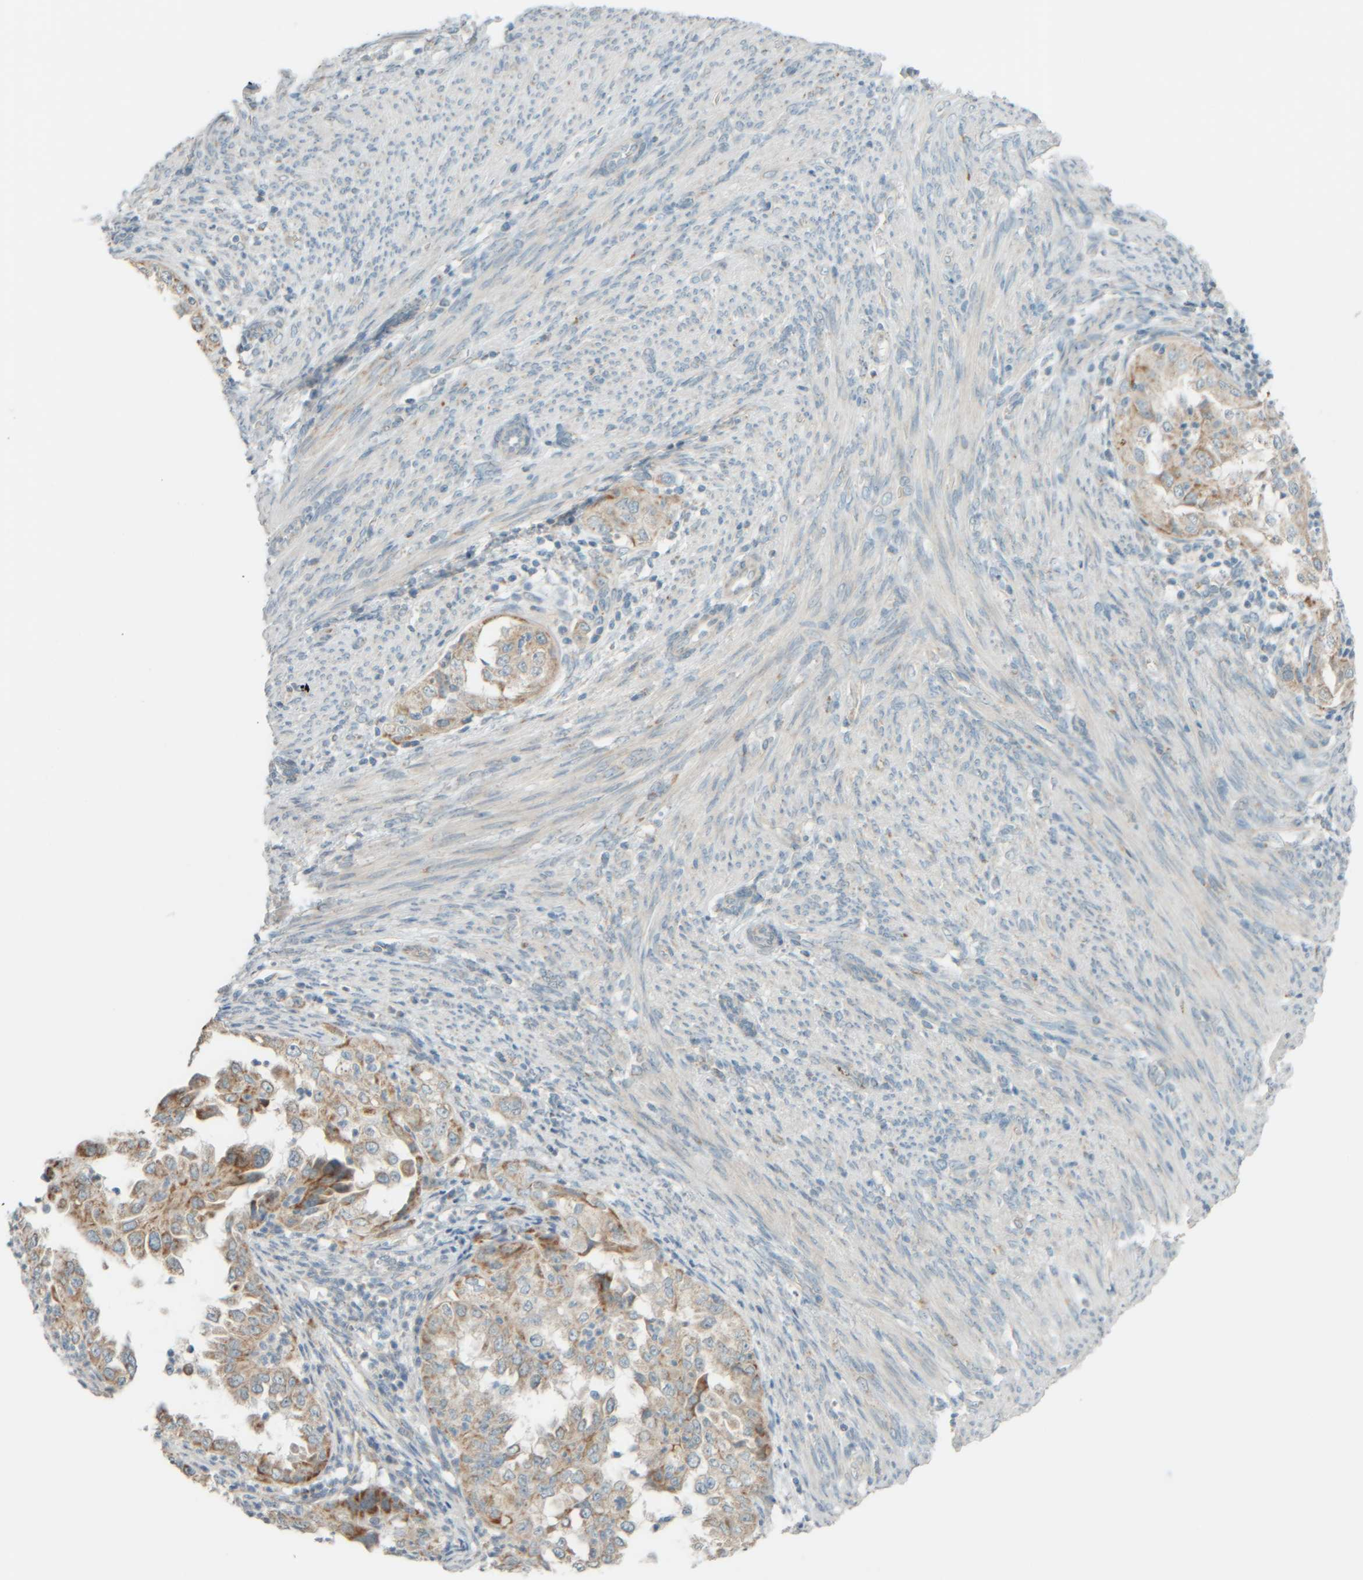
{"staining": {"intensity": "weak", "quantity": "25%-75%", "location": "cytoplasmic/membranous"}, "tissue": "endometrial cancer", "cell_type": "Tumor cells", "image_type": "cancer", "snomed": [{"axis": "morphology", "description": "Adenocarcinoma, NOS"}, {"axis": "topography", "description": "Endometrium"}], "caption": "DAB (3,3'-diaminobenzidine) immunohistochemical staining of human adenocarcinoma (endometrial) shows weak cytoplasmic/membranous protein expression in approximately 25%-75% of tumor cells.", "gene": "PTGES3L-AARSD1", "patient": {"sex": "female", "age": 85}}